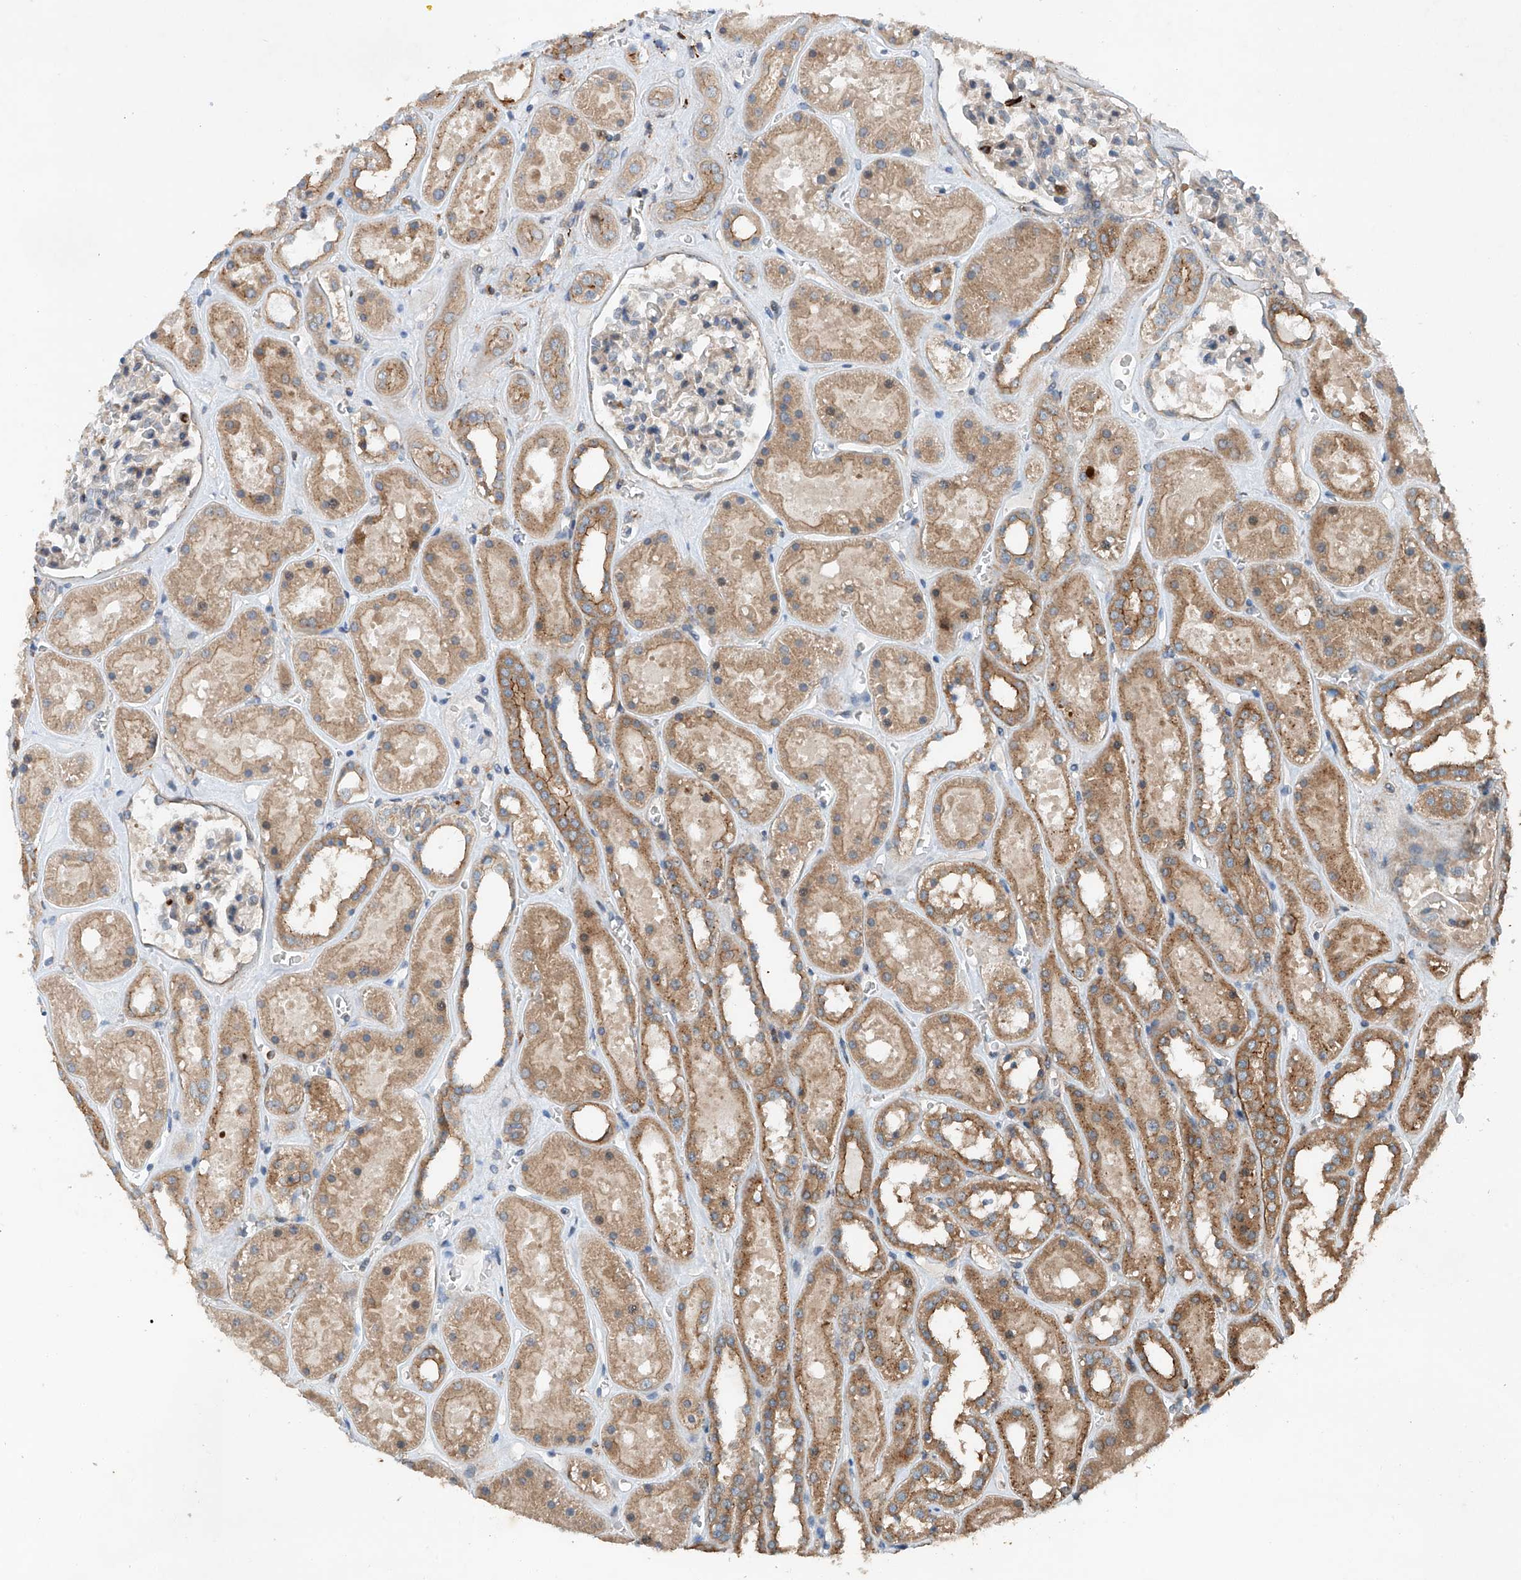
{"staining": {"intensity": "moderate", "quantity": "<25%", "location": "cytoplasmic/membranous"}, "tissue": "kidney", "cell_type": "Cells in glomeruli", "image_type": "normal", "snomed": [{"axis": "morphology", "description": "Normal tissue, NOS"}, {"axis": "topography", "description": "Kidney"}], "caption": "Immunohistochemistry histopathology image of normal kidney: human kidney stained using IHC reveals low levels of moderate protein expression localized specifically in the cytoplasmic/membranous of cells in glomeruli, appearing as a cytoplasmic/membranous brown color.", "gene": "CEP85L", "patient": {"sex": "female", "age": 41}}